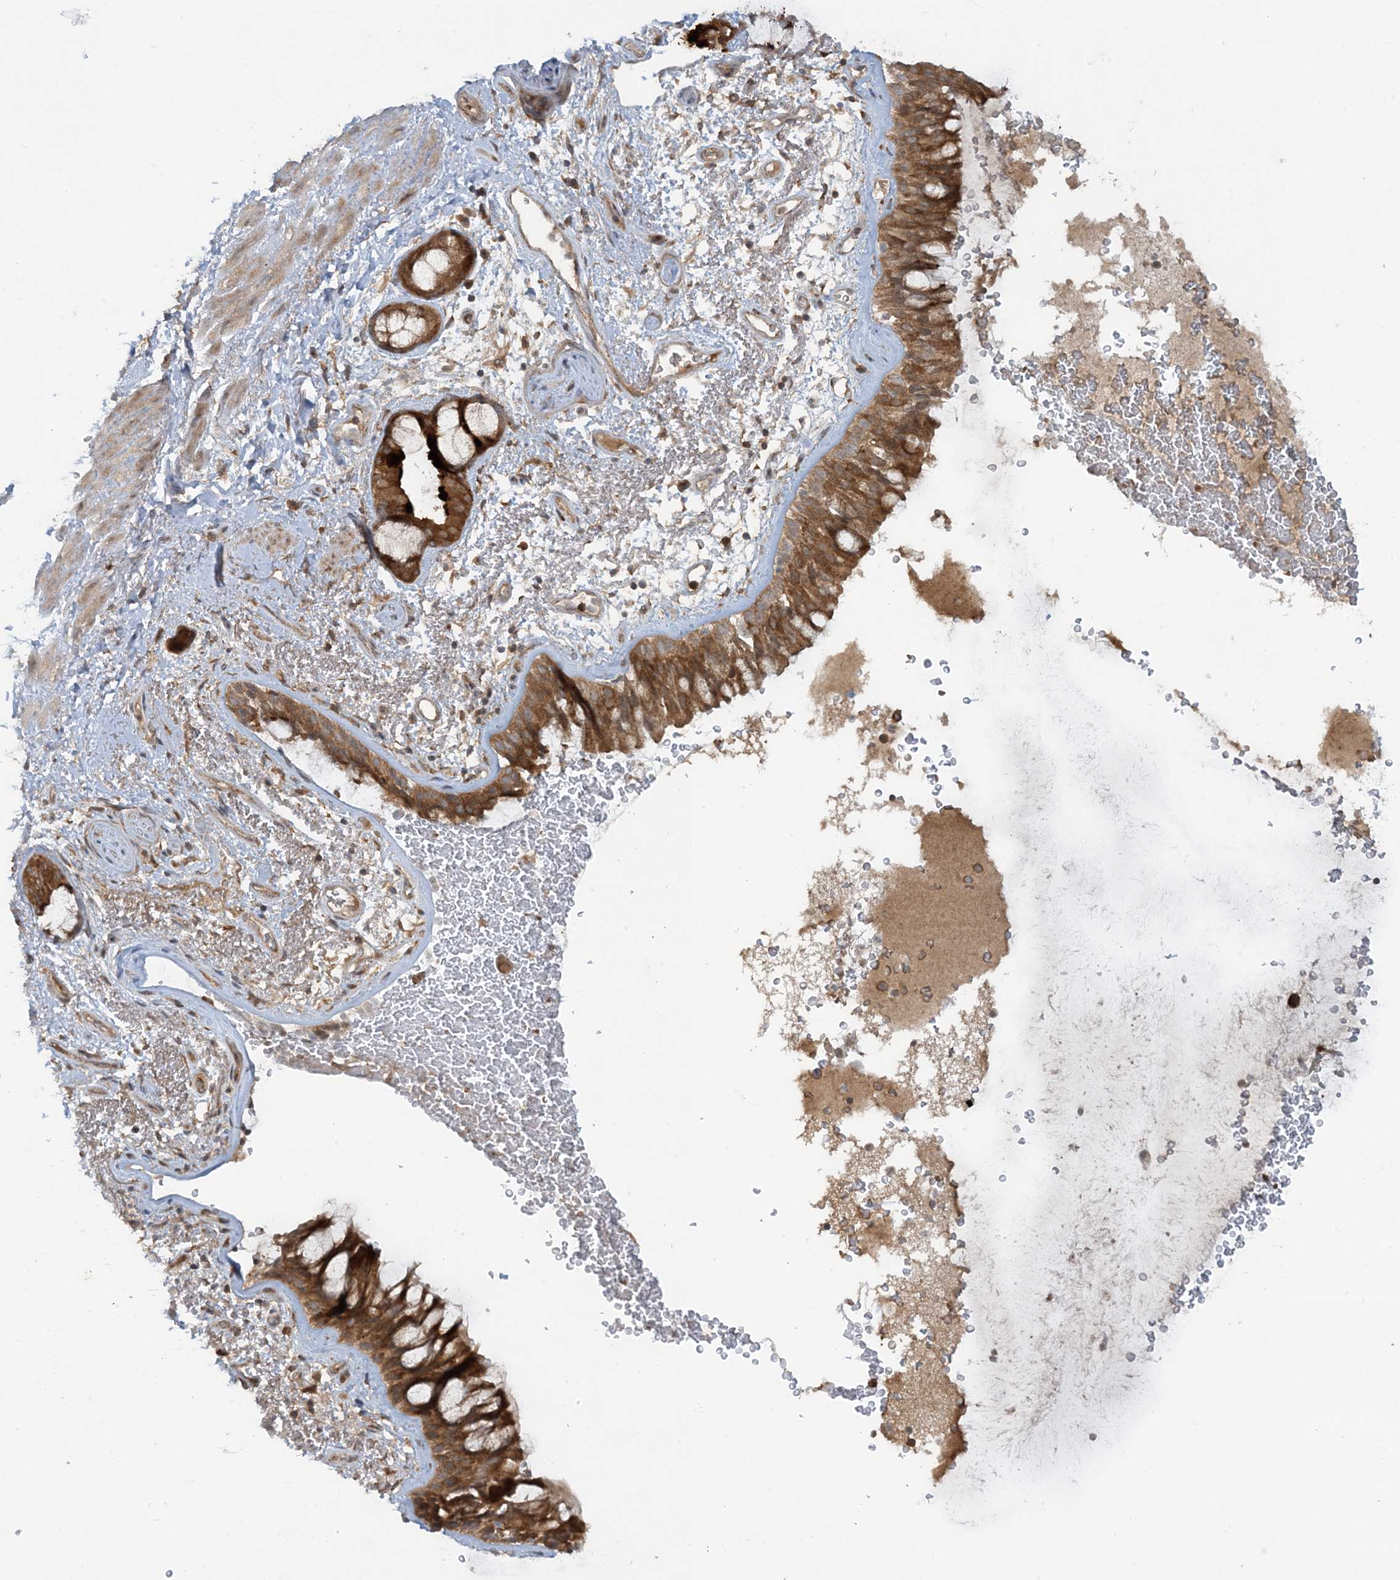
{"staining": {"intensity": "strong", "quantity": ">75%", "location": "cytoplasmic/membranous"}, "tissue": "bronchus", "cell_type": "Respiratory epithelial cells", "image_type": "normal", "snomed": [{"axis": "morphology", "description": "Normal tissue, NOS"}, {"axis": "morphology", "description": "Squamous cell carcinoma, NOS"}, {"axis": "topography", "description": "Lymph node"}, {"axis": "topography", "description": "Bronchus"}, {"axis": "topography", "description": "Lung"}], "caption": "A high amount of strong cytoplasmic/membranous positivity is identified in approximately >75% of respiratory epithelial cells in benign bronchus. The staining is performed using DAB brown chromogen to label protein expression. The nuclei are counter-stained blue using hematoxylin.", "gene": "STAM2", "patient": {"sex": "male", "age": 66}}